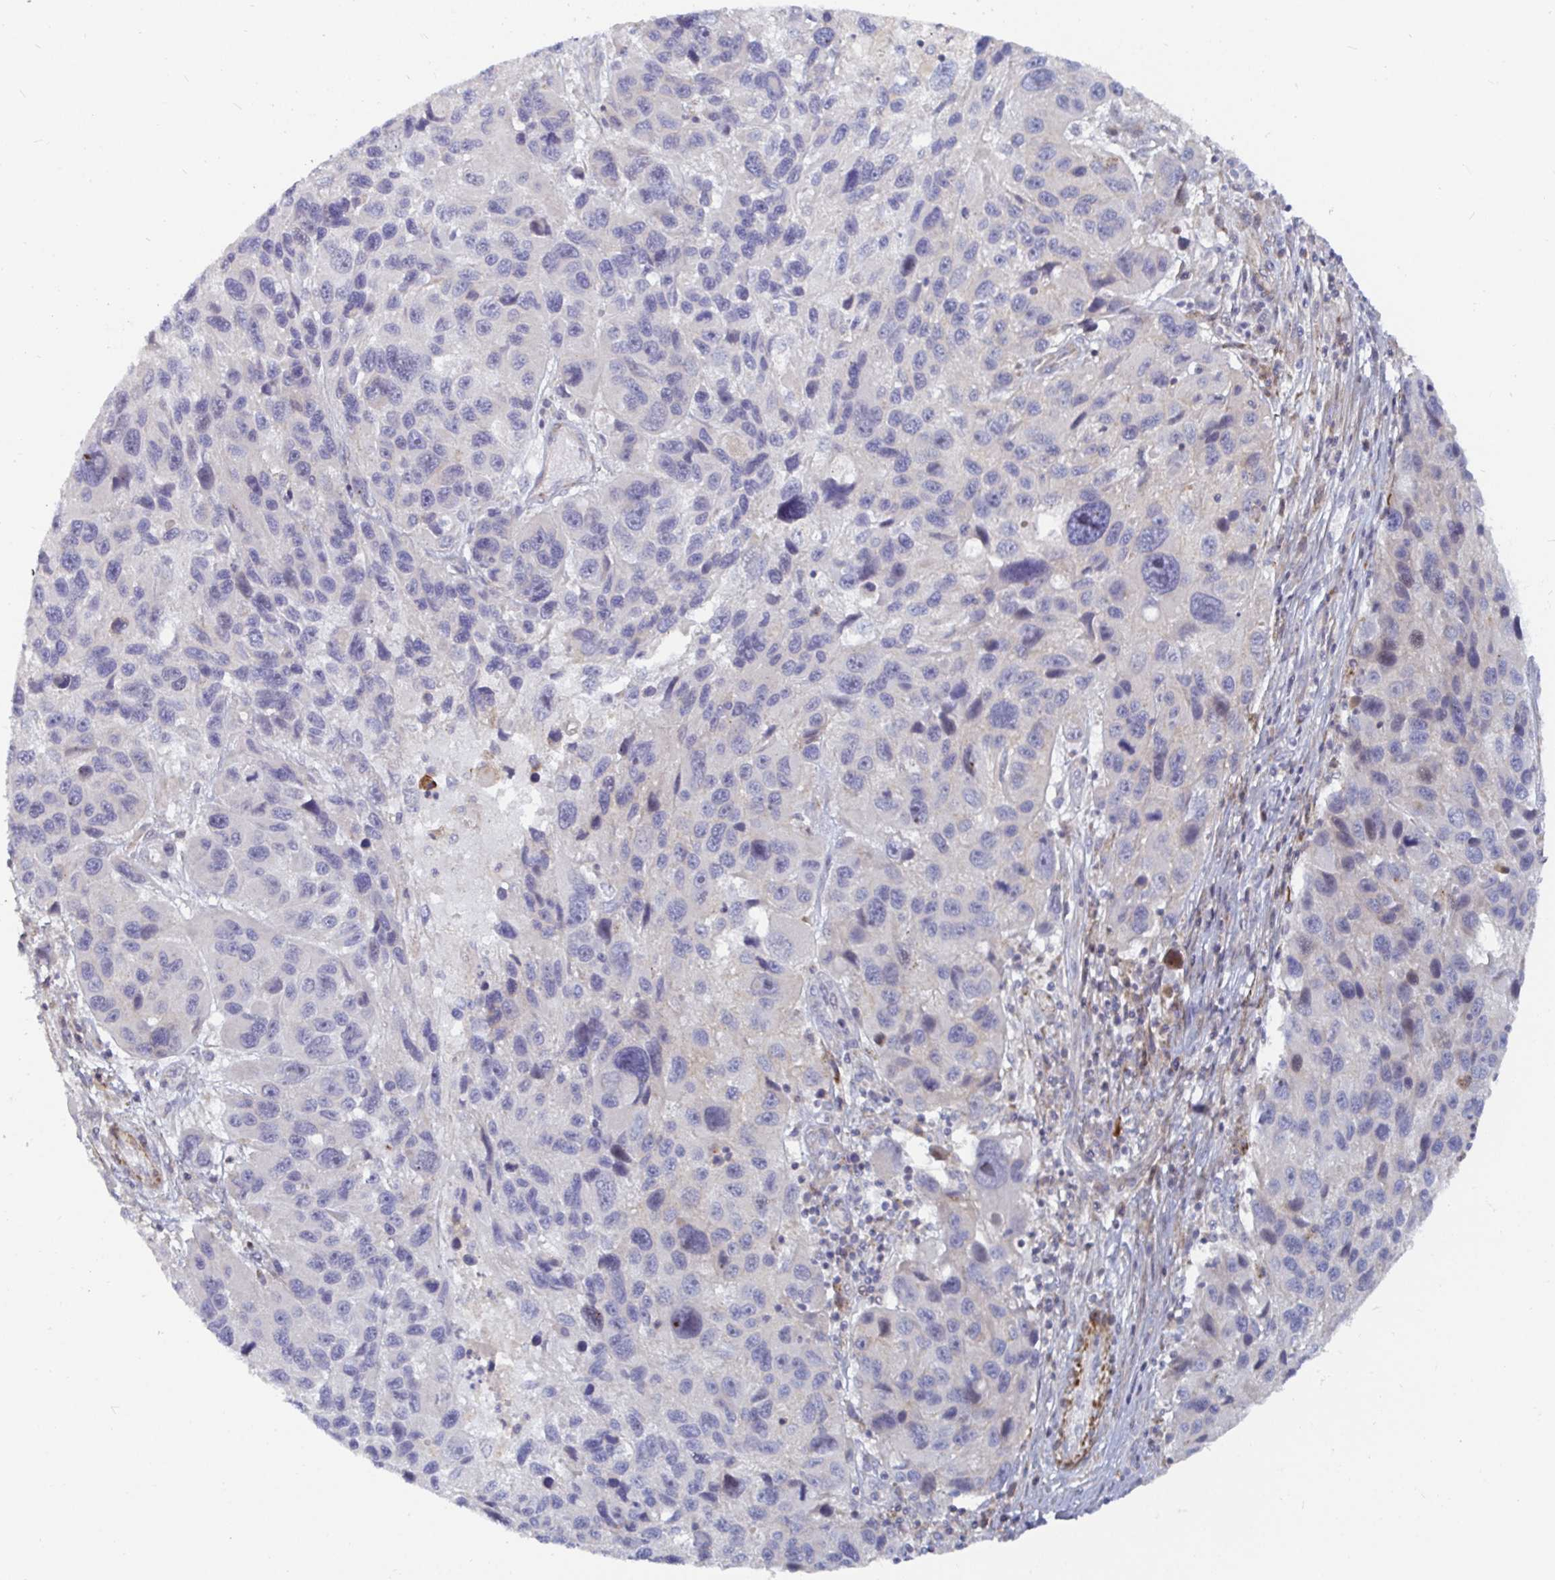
{"staining": {"intensity": "negative", "quantity": "none", "location": "none"}, "tissue": "melanoma", "cell_type": "Tumor cells", "image_type": "cancer", "snomed": [{"axis": "morphology", "description": "Malignant melanoma, NOS"}, {"axis": "topography", "description": "Skin"}], "caption": "Immunohistochemistry (IHC) of human melanoma displays no staining in tumor cells. (Immunohistochemistry, brightfield microscopy, high magnification).", "gene": "SSH2", "patient": {"sex": "male", "age": 53}}